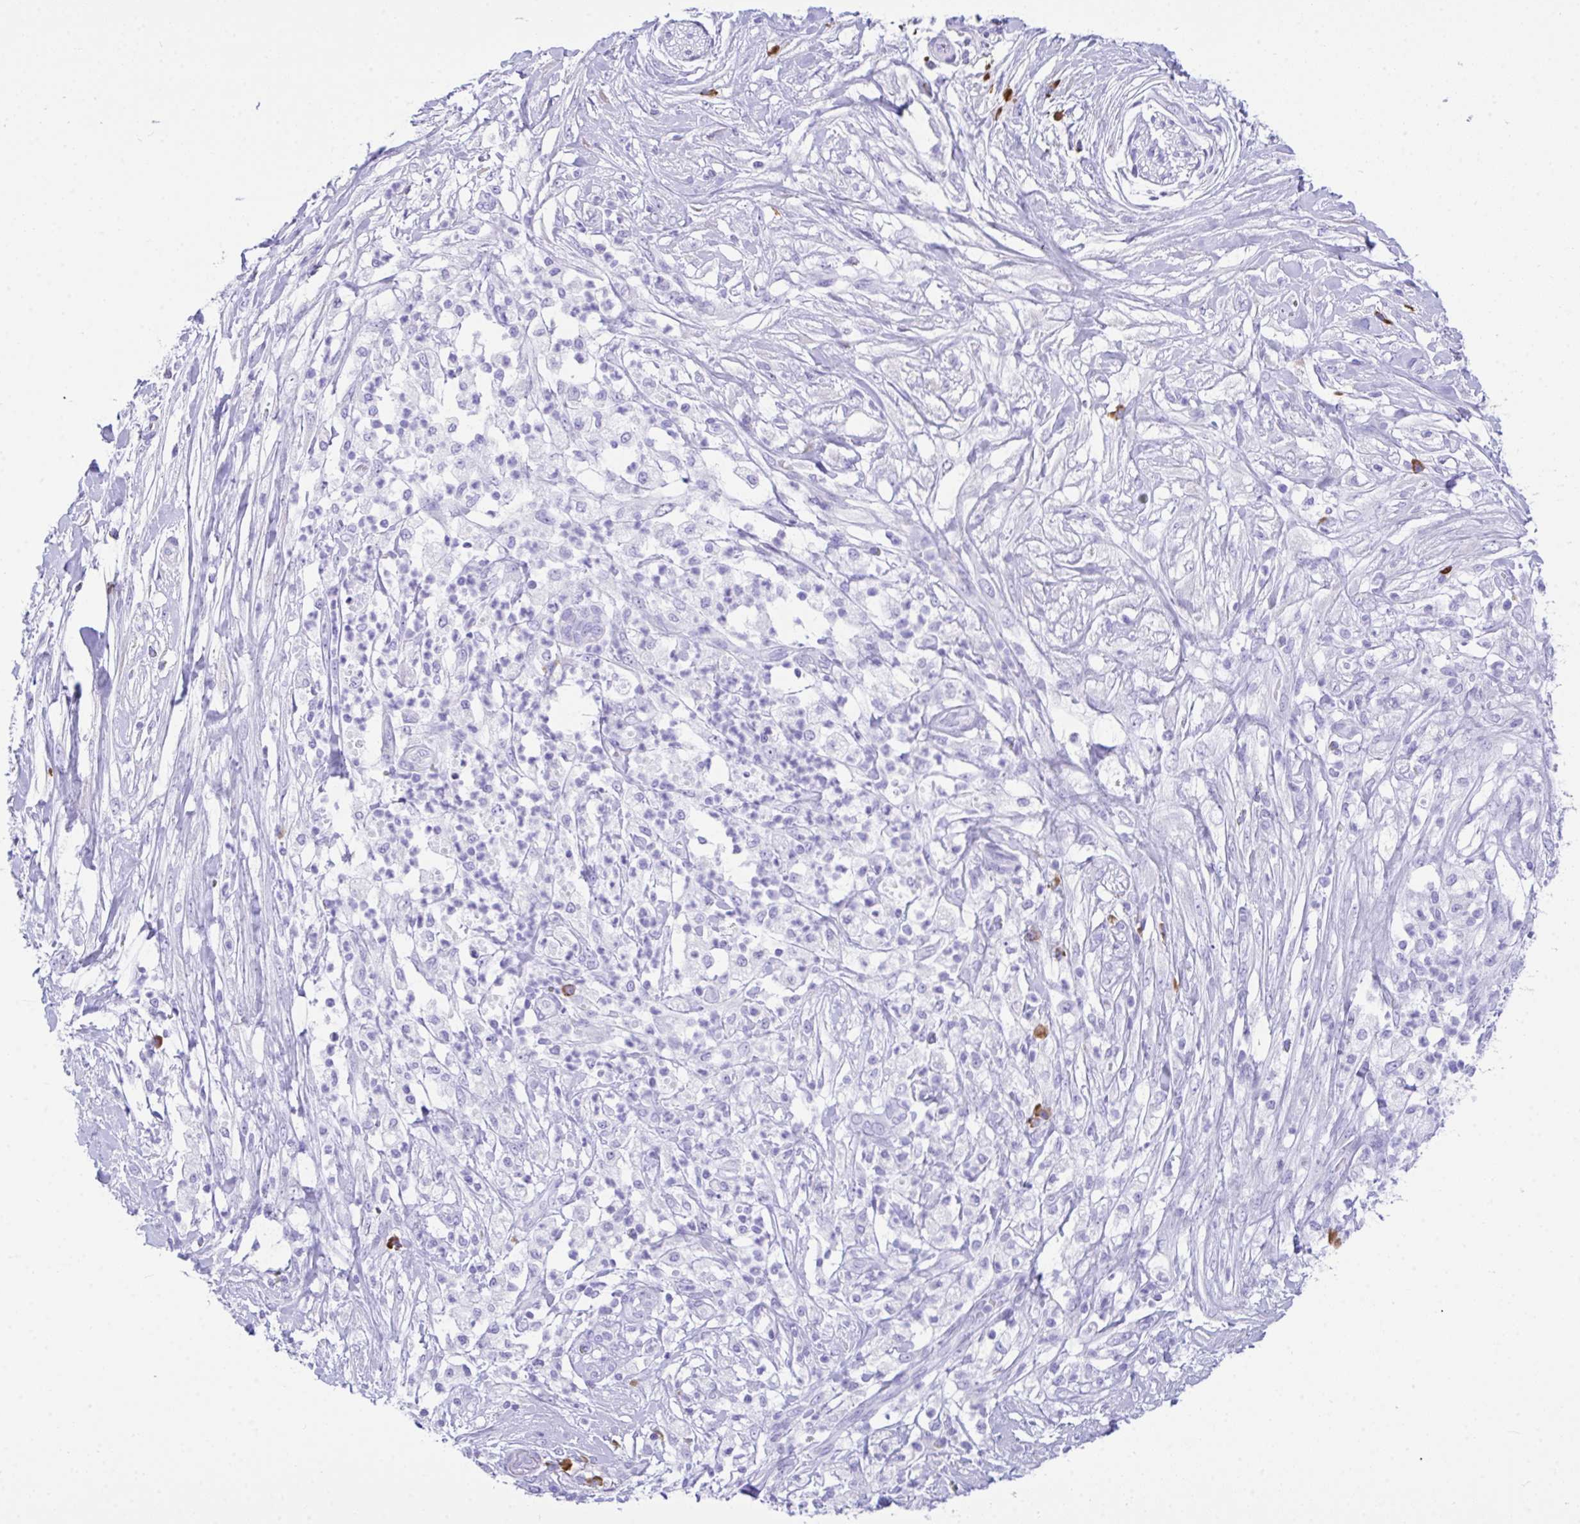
{"staining": {"intensity": "negative", "quantity": "none", "location": "none"}, "tissue": "pancreatic cancer", "cell_type": "Tumor cells", "image_type": "cancer", "snomed": [{"axis": "morphology", "description": "Adenocarcinoma, NOS"}, {"axis": "topography", "description": "Pancreas"}], "caption": "Tumor cells are negative for brown protein staining in adenocarcinoma (pancreatic).", "gene": "BEST4", "patient": {"sex": "female", "age": 72}}